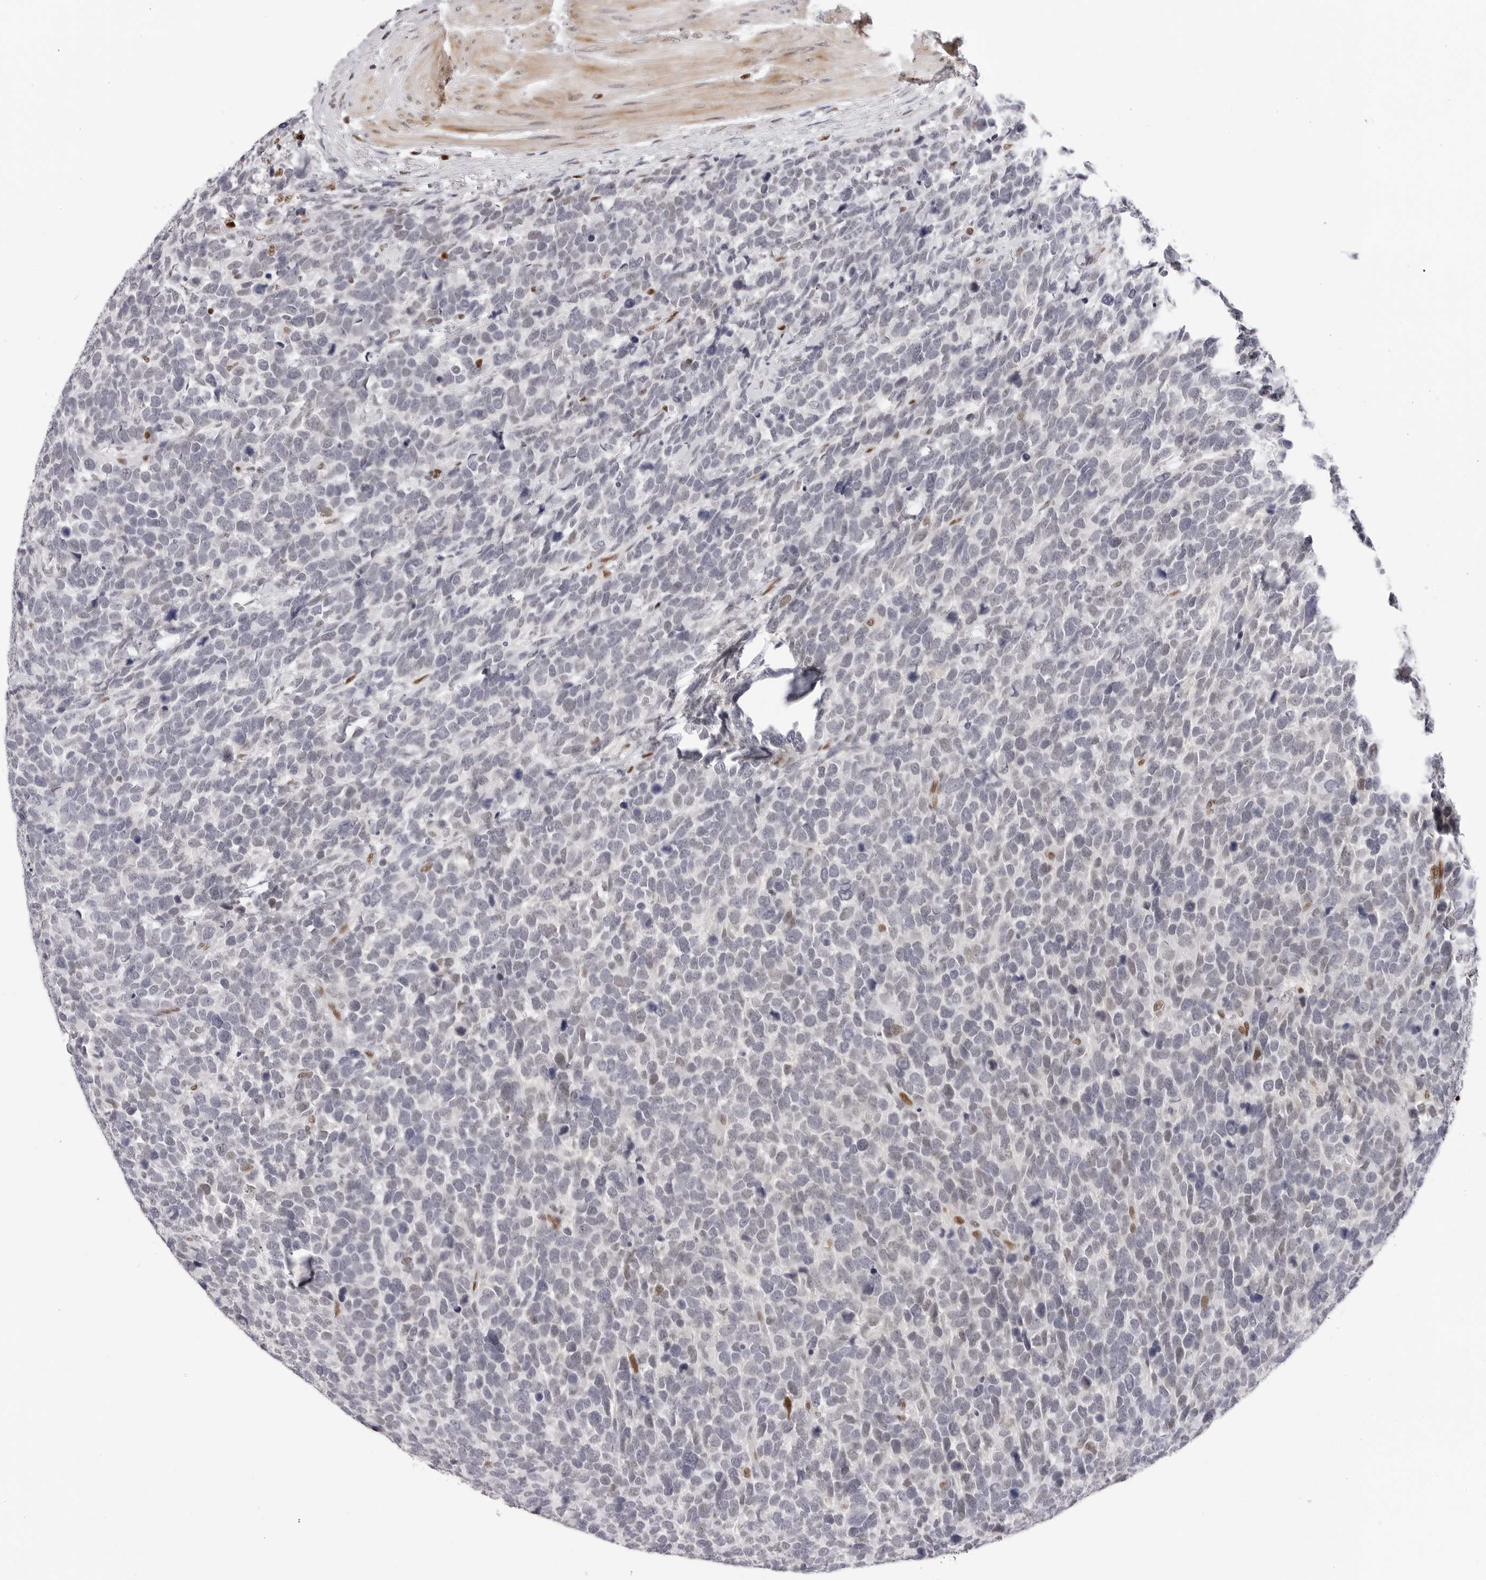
{"staining": {"intensity": "weak", "quantity": "<25%", "location": "nuclear"}, "tissue": "urothelial cancer", "cell_type": "Tumor cells", "image_type": "cancer", "snomed": [{"axis": "morphology", "description": "Urothelial carcinoma, High grade"}, {"axis": "topography", "description": "Urinary bladder"}], "caption": "Immunohistochemistry micrograph of neoplastic tissue: human urothelial carcinoma (high-grade) stained with DAB (3,3'-diaminobenzidine) reveals no significant protein staining in tumor cells. (DAB IHC visualized using brightfield microscopy, high magnification).", "gene": "OGG1", "patient": {"sex": "female", "age": 82}}